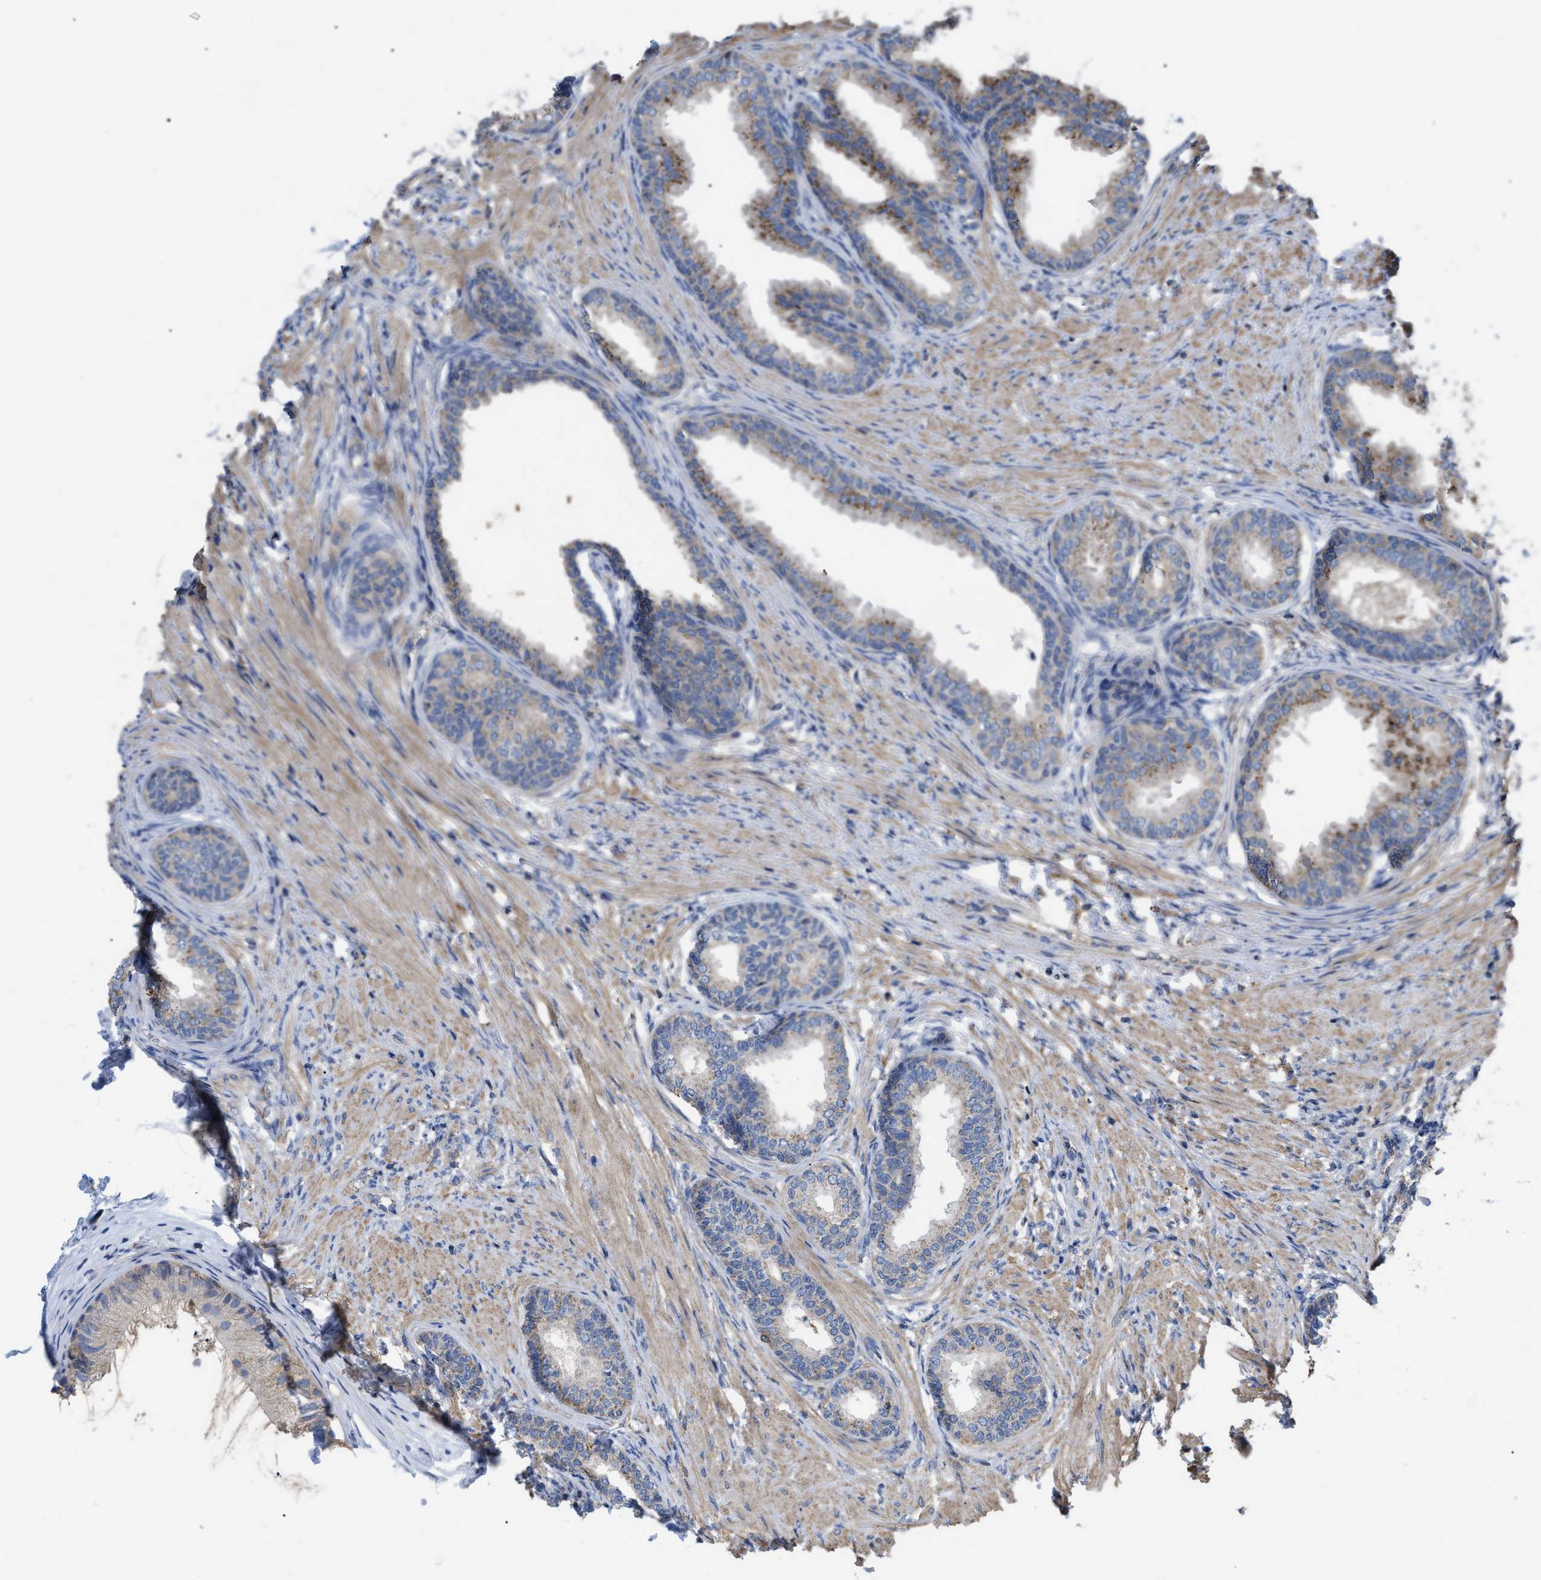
{"staining": {"intensity": "weak", "quantity": "25%-75%", "location": "cytoplasmic/membranous"}, "tissue": "prostate", "cell_type": "Glandular cells", "image_type": "normal", "snomed": [{"axis": "morphology", "description": "Normal tissue, NOS"}, {"axis": "topography", "description": "Prostate"}], "caption": "This image demonstrates benign prostate stained with immunohistochemistry to label a protein in brown. The cytoplasmic/membranous of glandular cells show weak positivity for the protein. Nuclei are counter-stained blue.", "gene": "FAM171A2", "patient": {"sex": "male", "age": 76}}